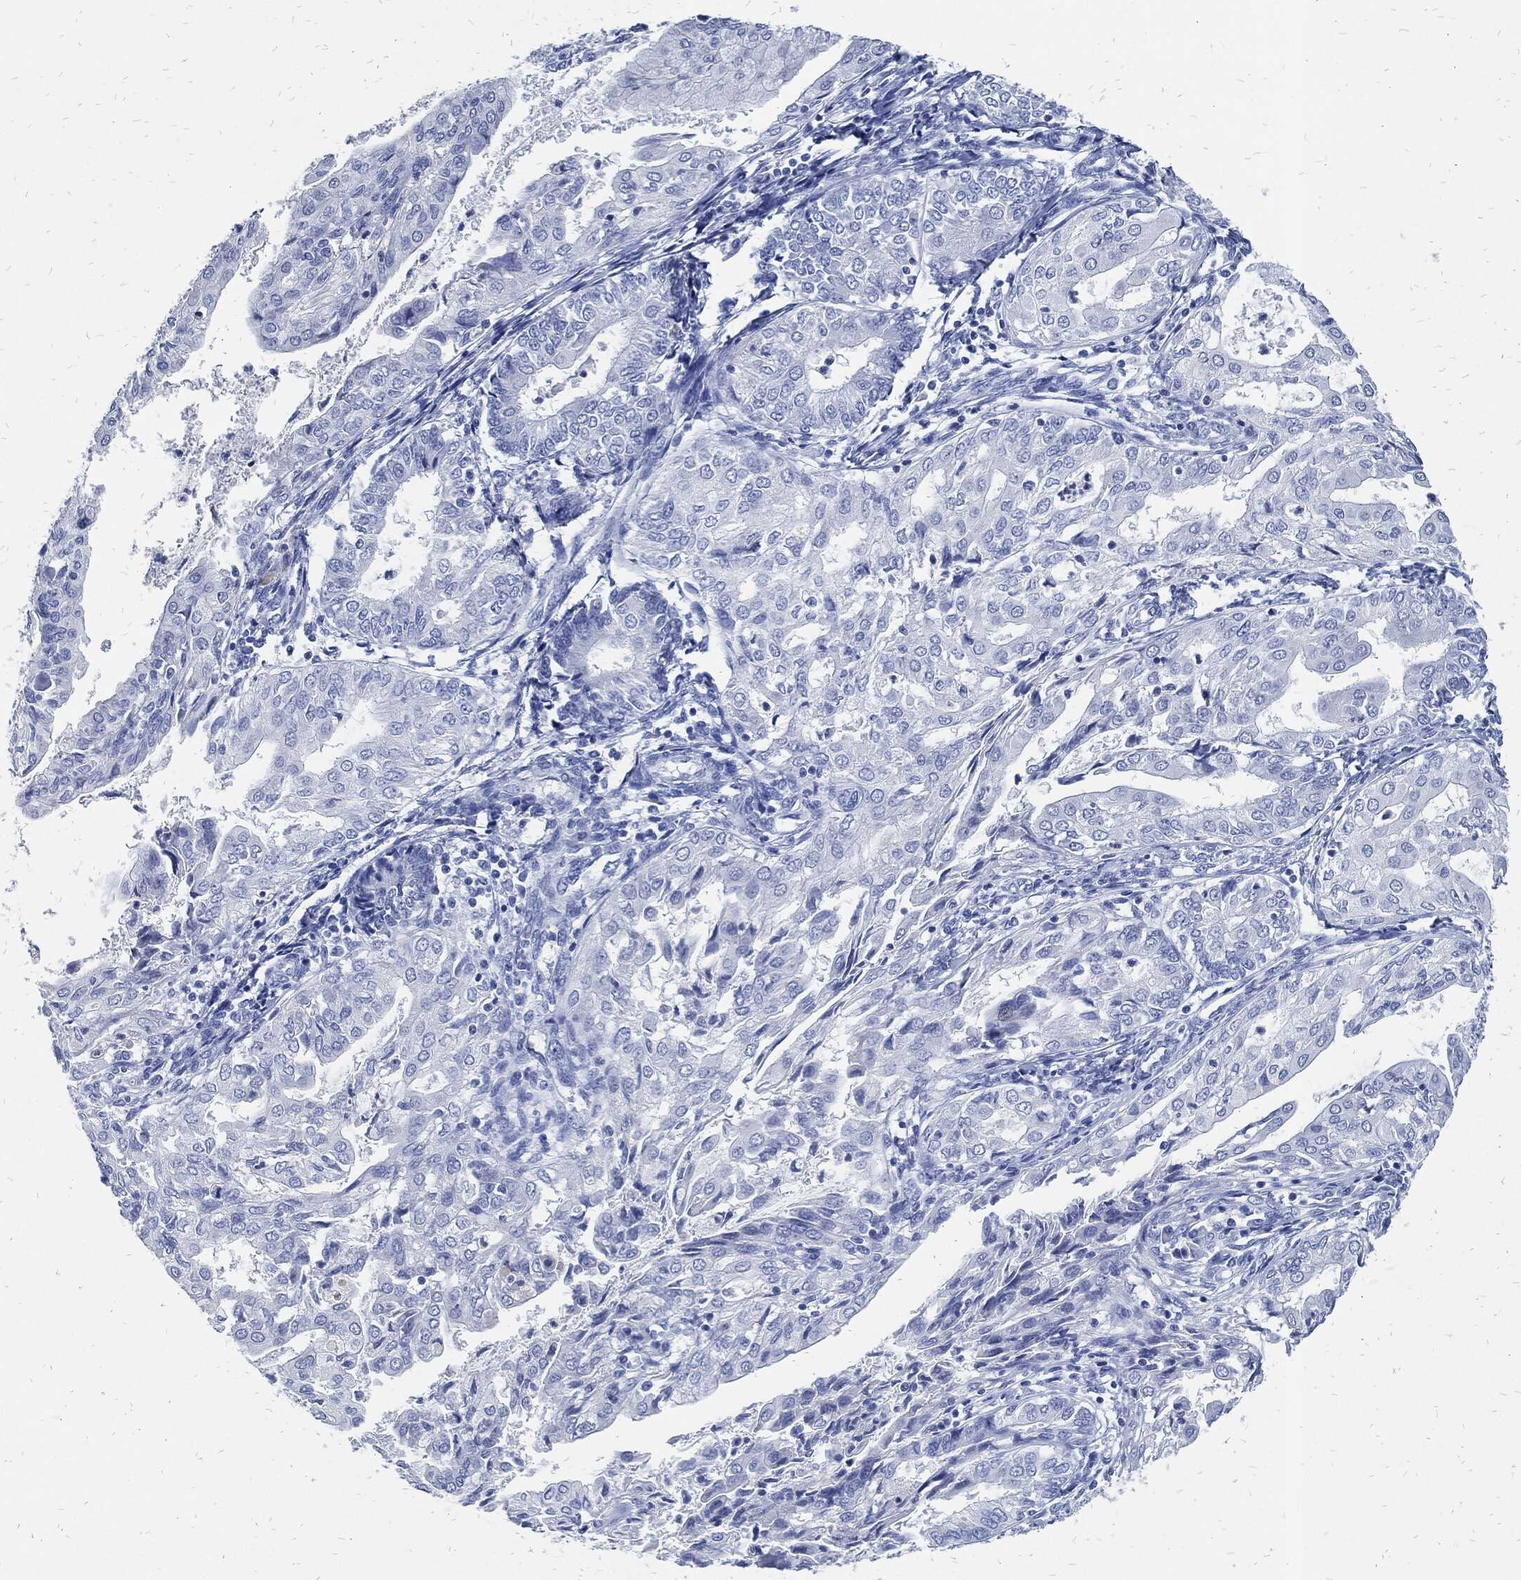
{"staining": {"intensity": "negative", "quantity": "none", "location": "none"}, "tissue": "endometrial cancer", "cell_type": "Tumor cells", "image_type": "cancer", "snomed": [{"axis": "morphology", "description": "Adenocarcinoma, NOS"}, {"axis": "topography", "description": "Endometrium"}], "caption": "Tumor cells show no significant protein expression in adenocarcinoma (endometrial). The staining was performed using DAB (3,3'-diaminobenzidine) to visualize the protein expression in brown, while the nuclei were stained in blue with hematoxylin (Magnification: 20x).", "gene": "FABP4", "patient": {"sex": "female", "age": 68}}